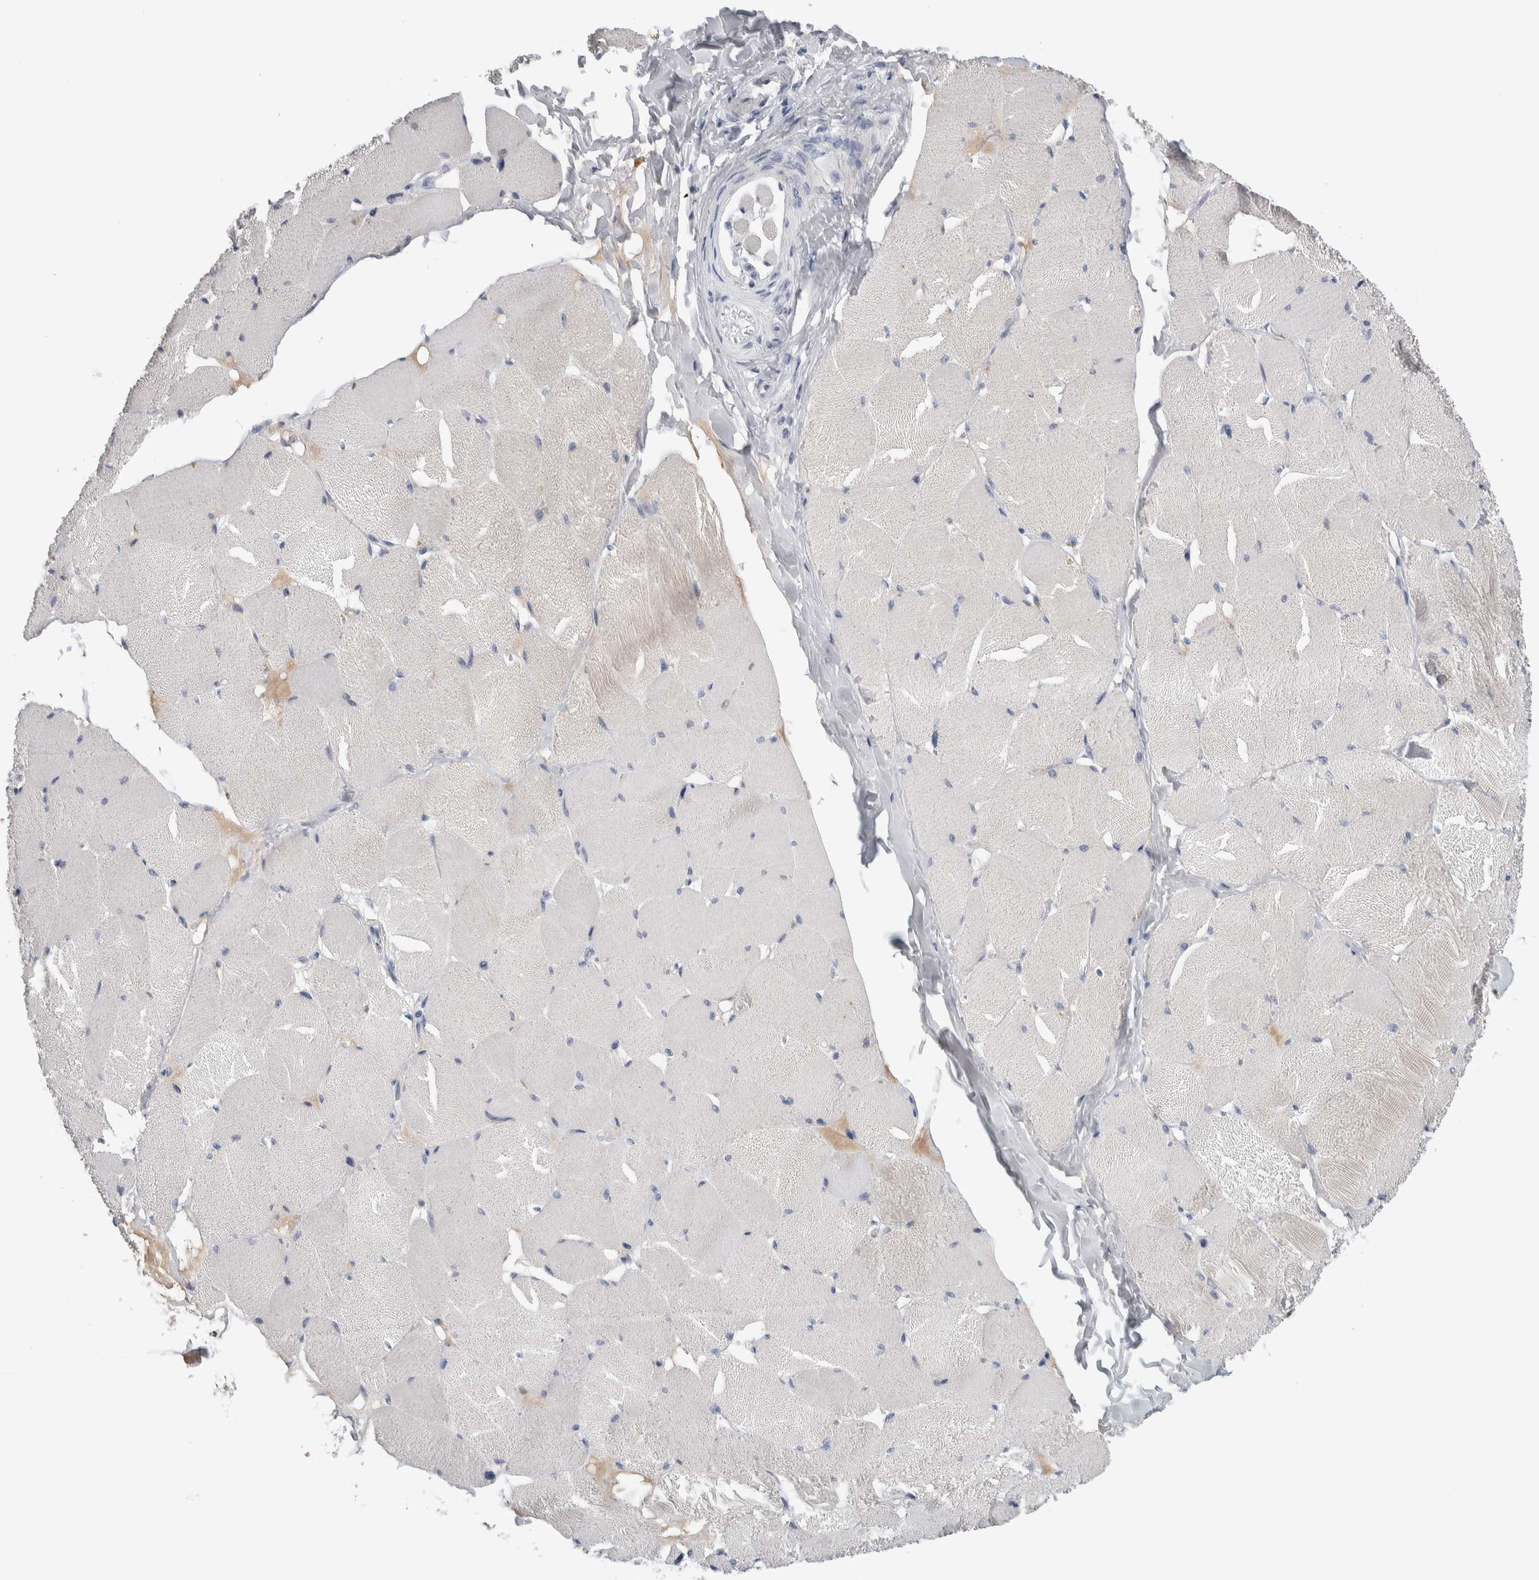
{"staining": {"intensity": "weak", "quantity": "<25%", "location": "cytoplasmic/membranous"}, "tissue": "skeletal muscle", "cell_type": "Myocytes", "image_type": "normal", "snomed": [{"axis": "morphology", "description": "Normal tissue, NOS"}, {"axis": "topography", "description": "Skin"}, {"axis": "topography", "description": "Skeletal muscle"}], "caption": "Immunohistochemistry (IHC) image of unremarkable skeletal muscle stained for a protein (brown), which displays no staining in myocytes. (DAB (3,3'-diaminobenzidine) immunohistochemistry with hematoxylin counter stain).", "gene": "TMEM102", "patient": {"sex": "male", "age": 83}}